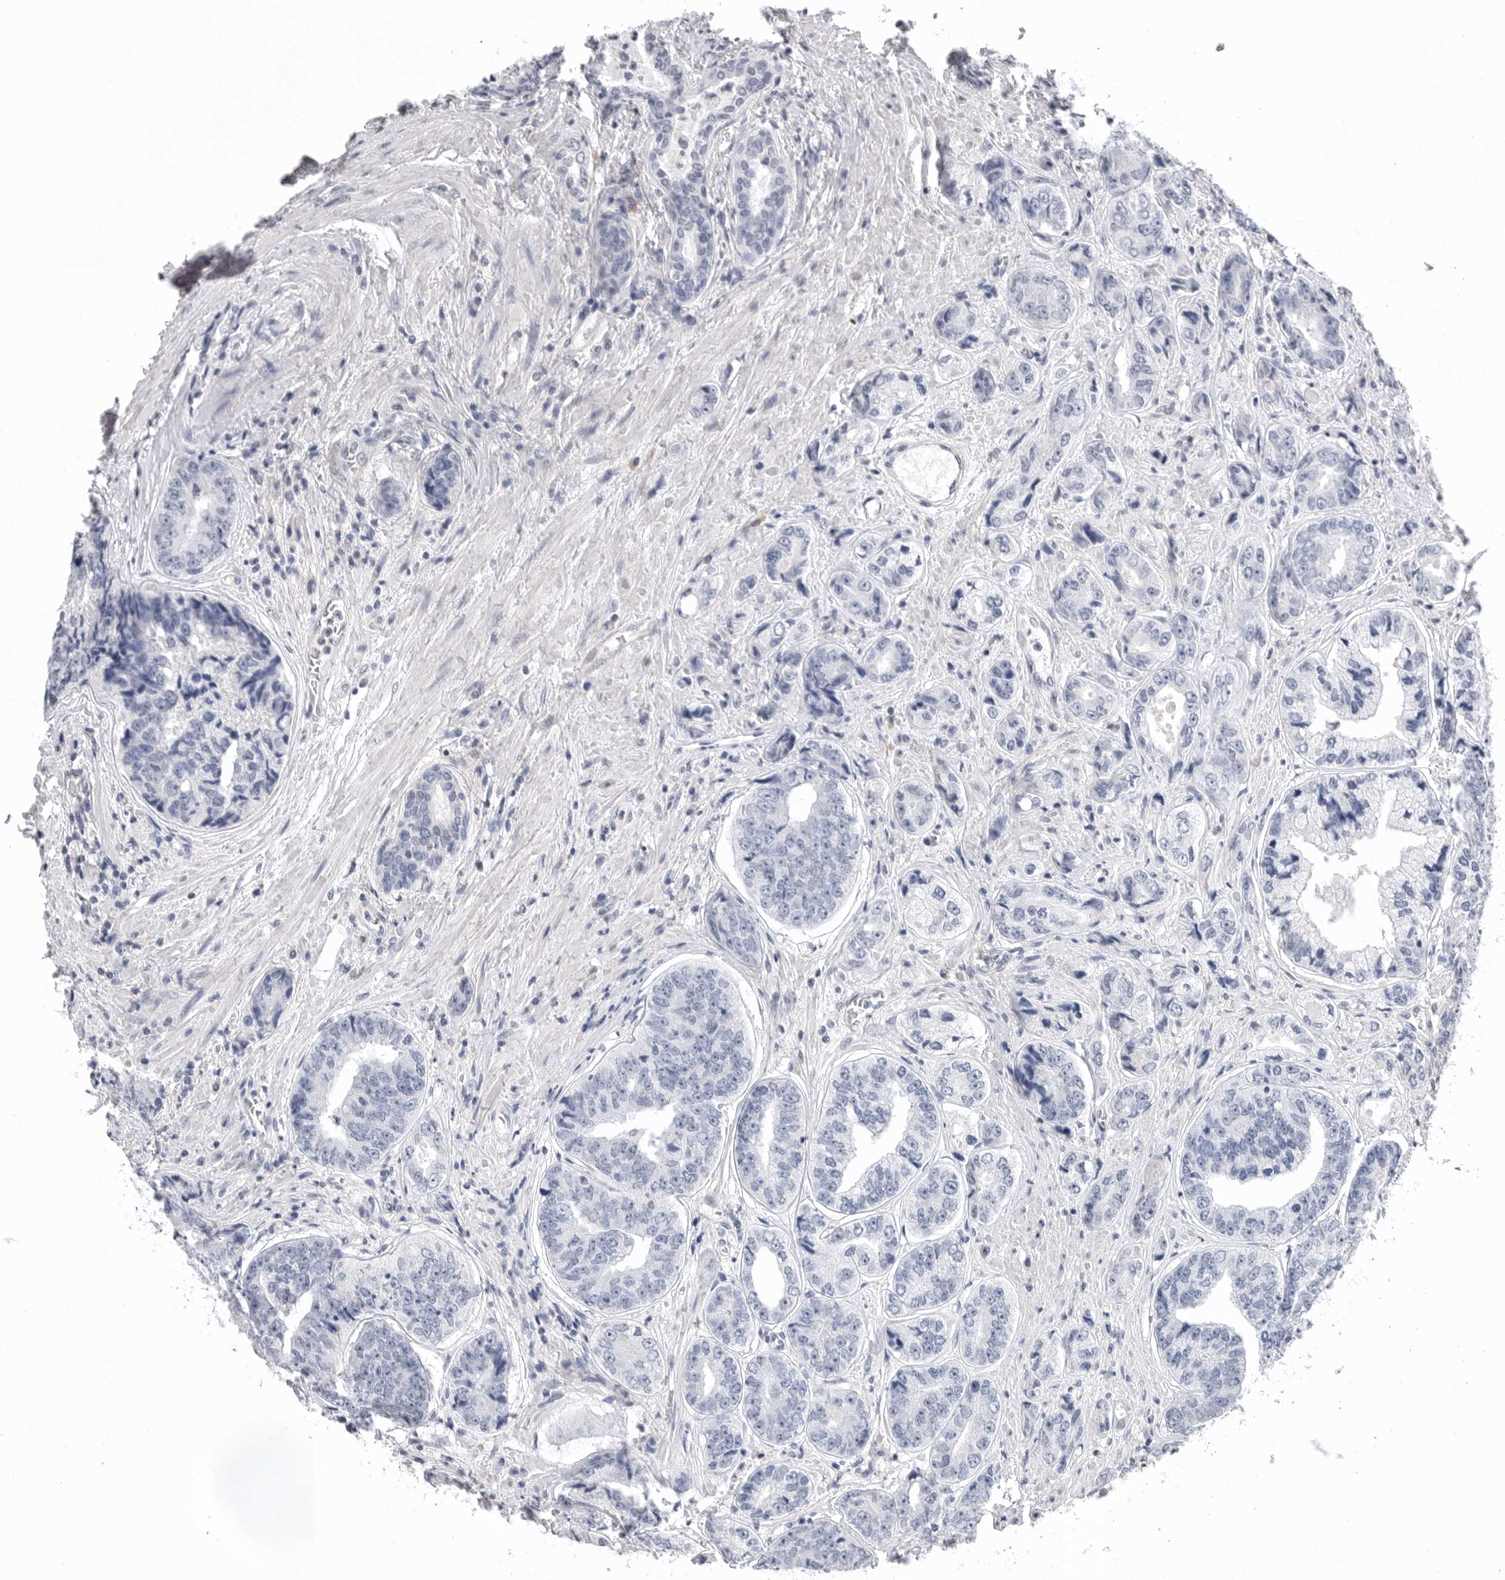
{"staining": {"intensity": "negative", "quantity": "none", "location": "none"}, "tissue": "prostate cancer", "cell_type": "Tumor cells", "image_type": "cancer", "snomed": [{"axis": "morphology", "description": "Adenocarcinoma, High grade"}, {"axis": "topography", "description": "Prostate"}], "caption": "Histopathology image shows no protein positivity in tumor cells of prostate high-grade adenocarcinoma tissue.", "gene": "DLGAP3", "patient": {"sex": "male", "age": 61}}